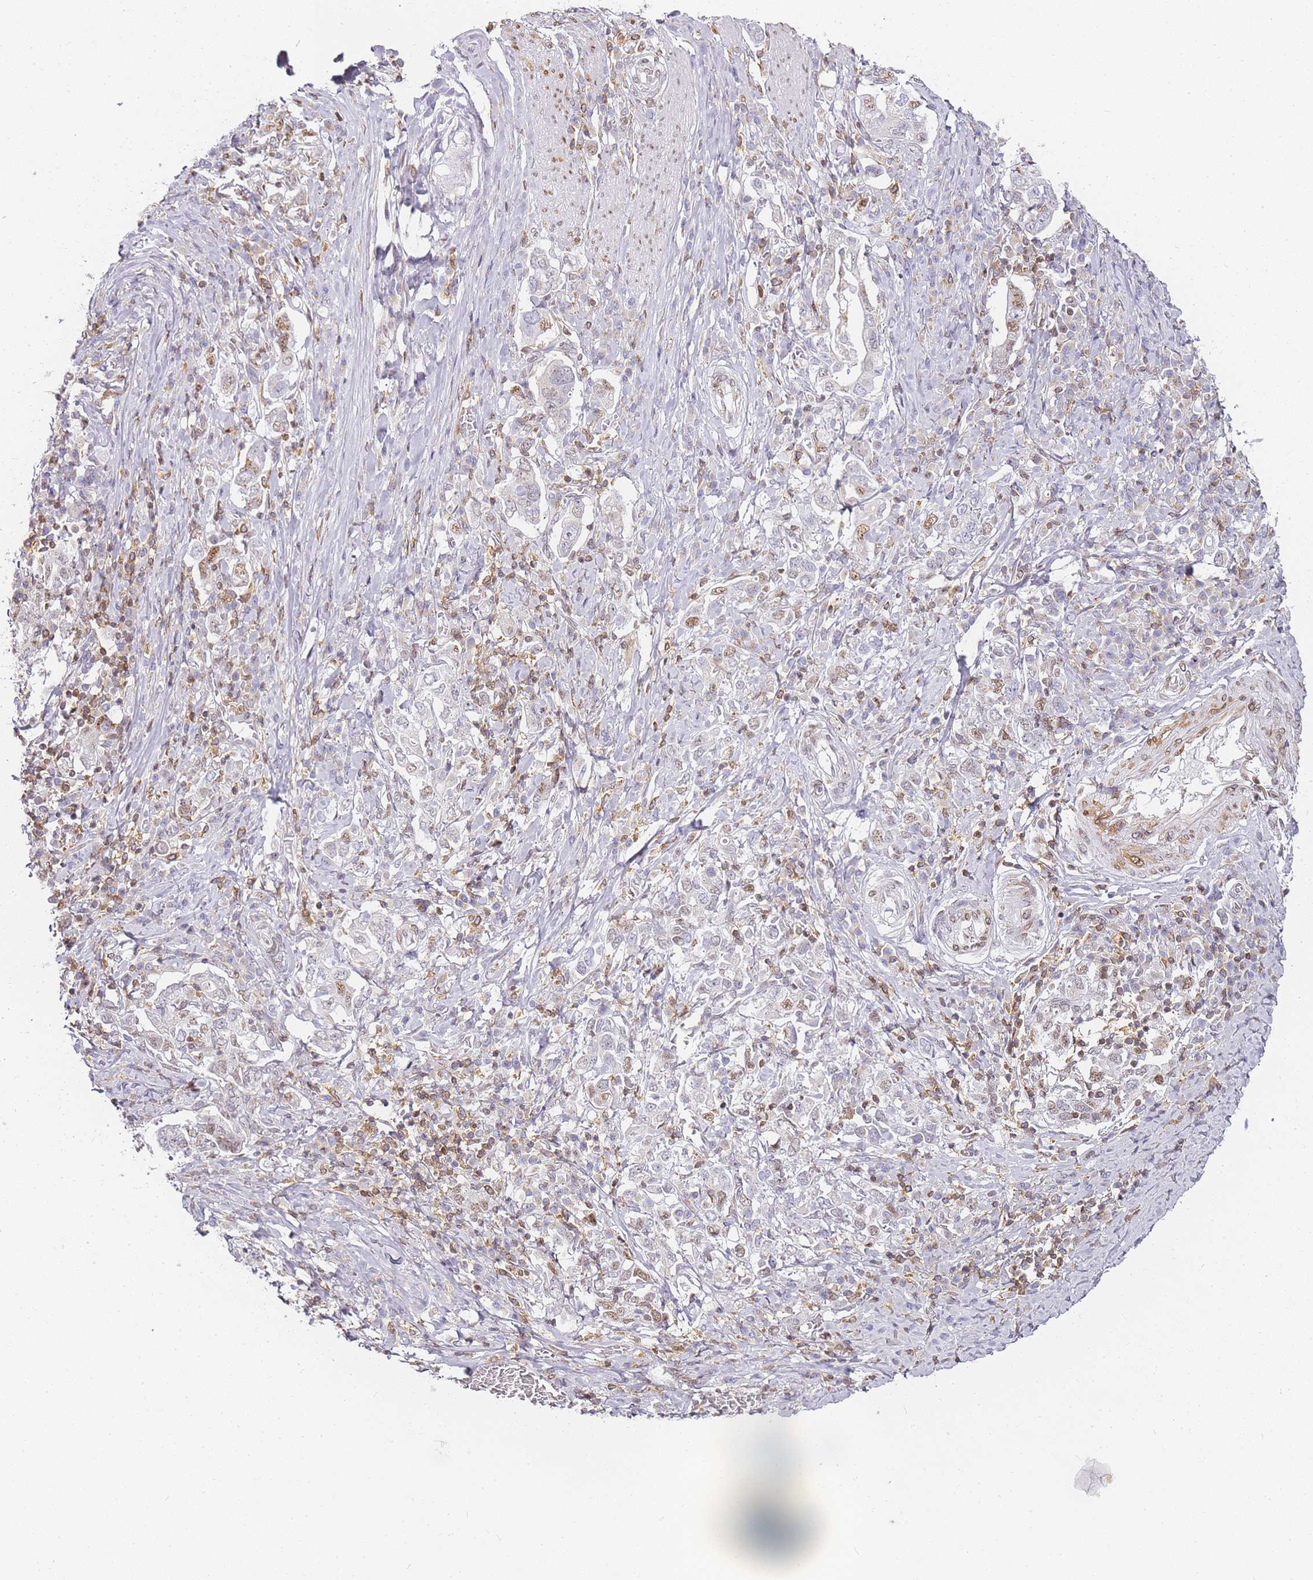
{"staining": {"intensity": "moderate", "quantity": "<25%", "location": "nuclear"}, "tissue": "stomach cancer", "cell_type": "Tumor cells", "image_type": "cancer", "snomed": [{"axis": "morphology", "description": "Adenocarcinoma, NOS"}, {"axis": "topography", "description": "Stomach, upper"}, {"axis": "topography", "description": "Stomach"}], "caption": "Immunohistochemistry photomicrograph of human adenocarcinoma (stomach) stained for a protein (brown), which reveals low levels of moderate nuclear staining in approximately <25% of tumor cells.", "gene": "JAKMIP1", "patient": {"sex": "male", "age": 62}}